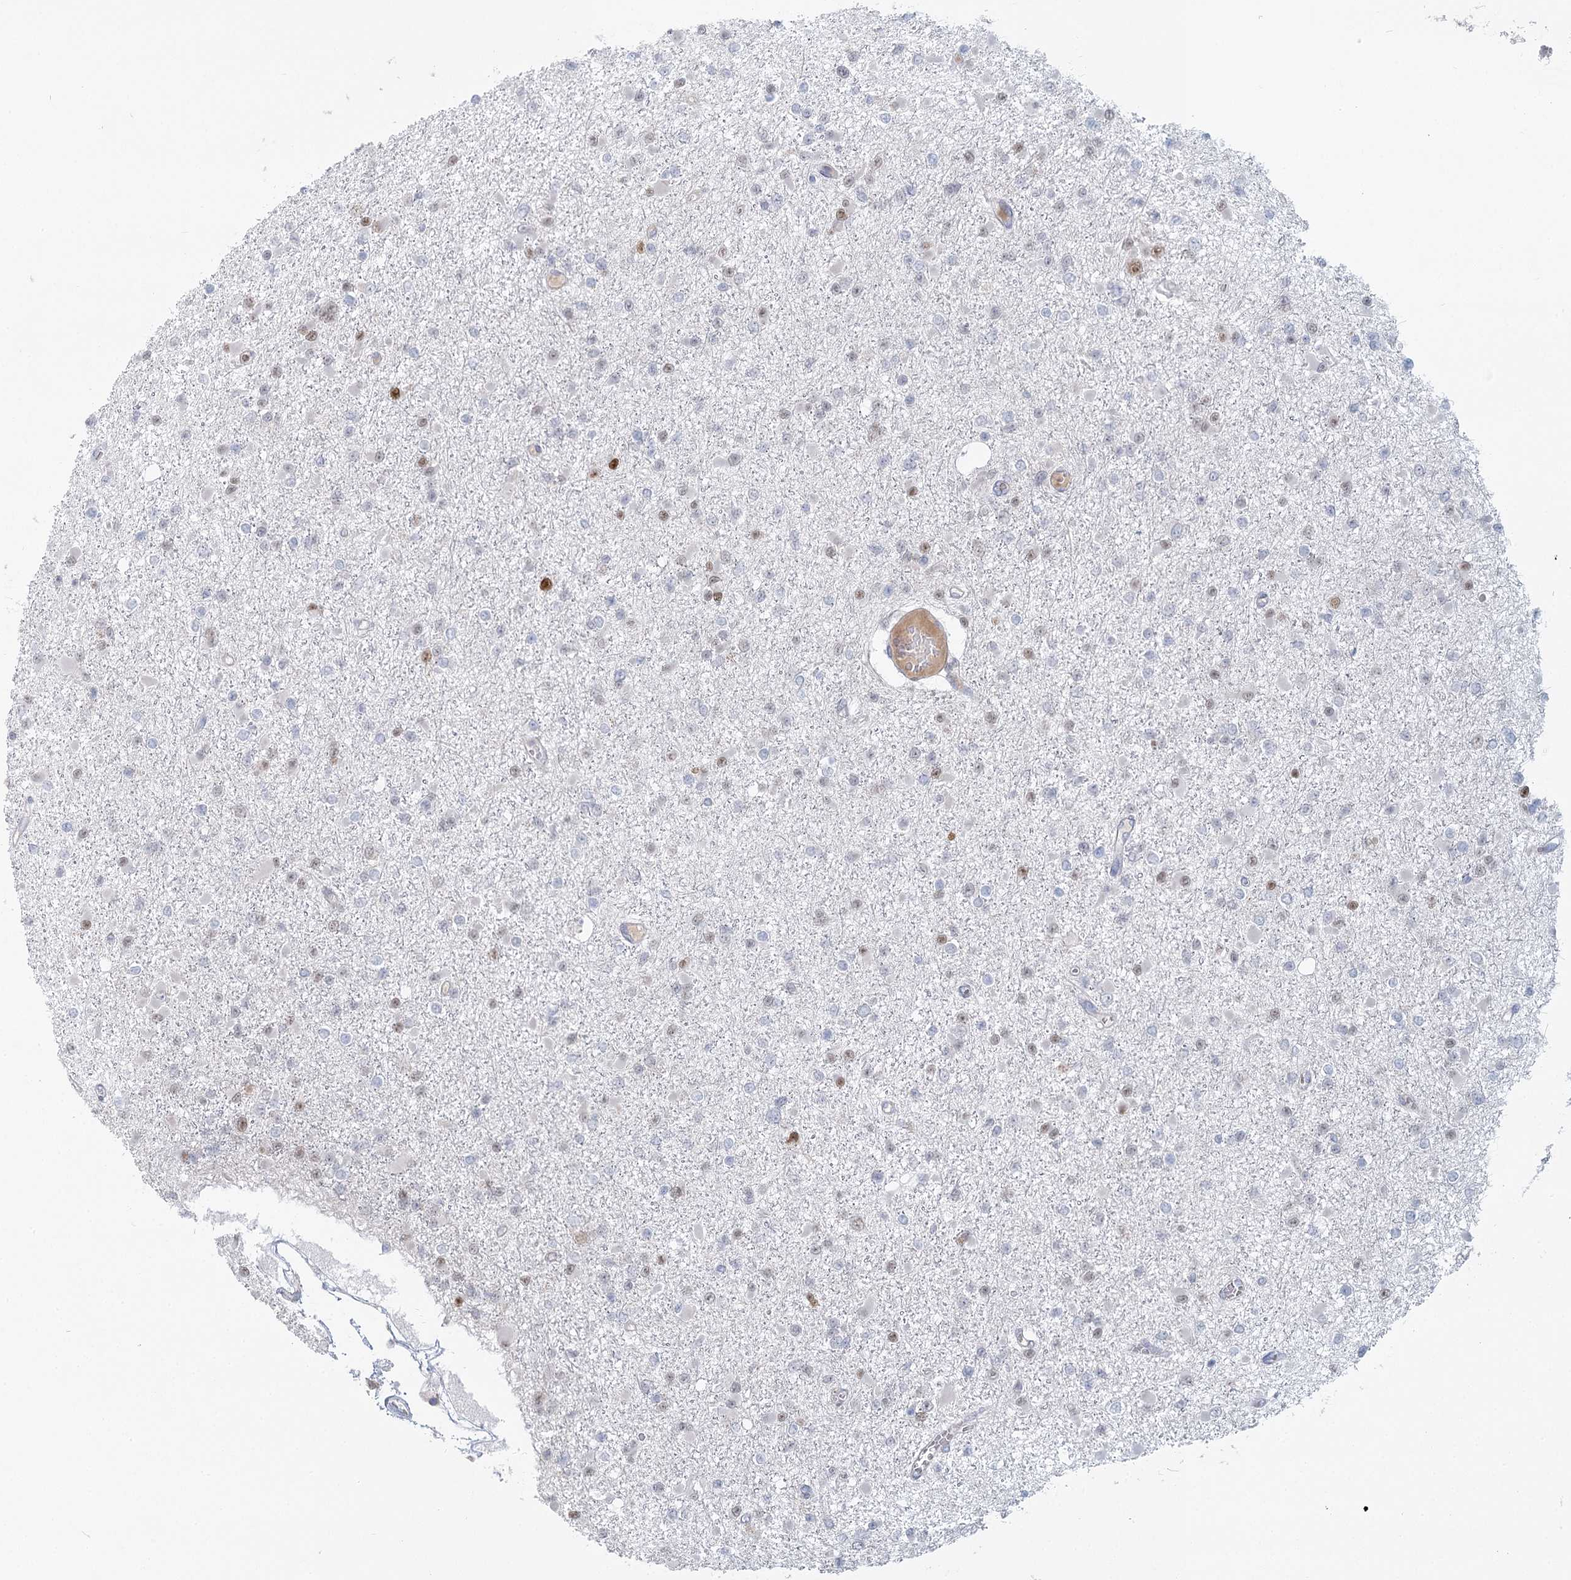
{"staining": {"intensity": "moderate", "quantity": "<25%", "location": "nuclear"}, "tissue": "glioma", "cell_type": "Tumor cells", "image_type": "cancer", "snomed": [{"axis": "morphology", "description": "Glioma, malignant, Low grade"}, {"axis": "topography", "description": "Brain"}], "caption": "Immunohistochemical staining of glioma shows moderate nuclear protein positivity in approximately <25% of tumor cells.", "gene": "USP11", "patient": {"sex": "female", "age": 22}}